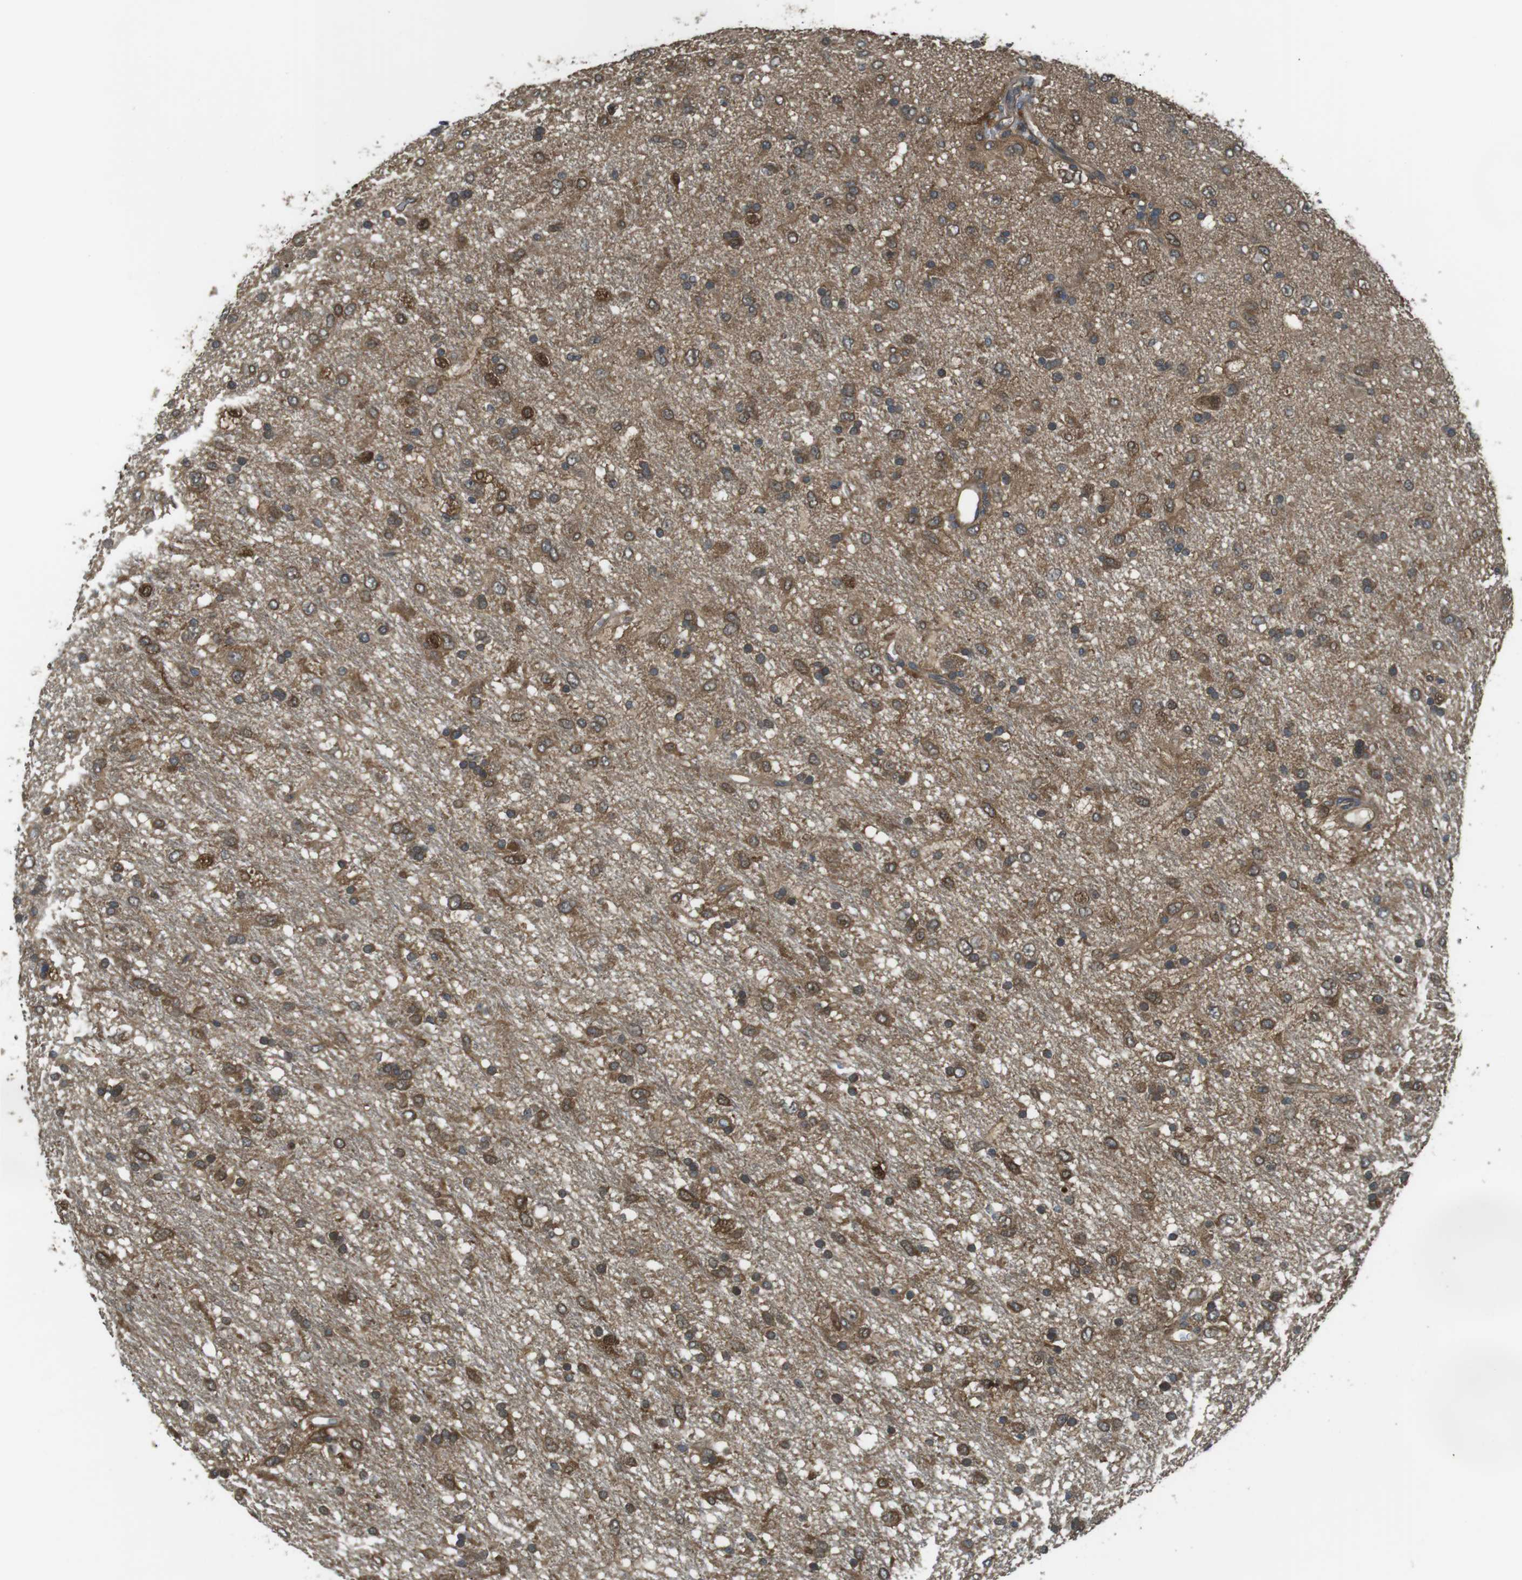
{"staining": {"intensity": "moderate", "quantity": ">75%", "location": "cytoplasmic/membranous"}, "tissue": "glioma", "cell_type": "Tumor cells", "image_type": "cancer", "snomed": [{"axis": "morphology", "description": "Glioma, malignant, Low grade"}, {"axis": "topography", "description": "Brain"}], "caption": "High-power microscopy captured an immunohistochemistry (IHC) image of glioma, revealing moderate cytoplasmic/membranous staining in about >75% of tumor cells.", "gene": "LRRC3B", "patient": {"sex": "male", "age": 77}}